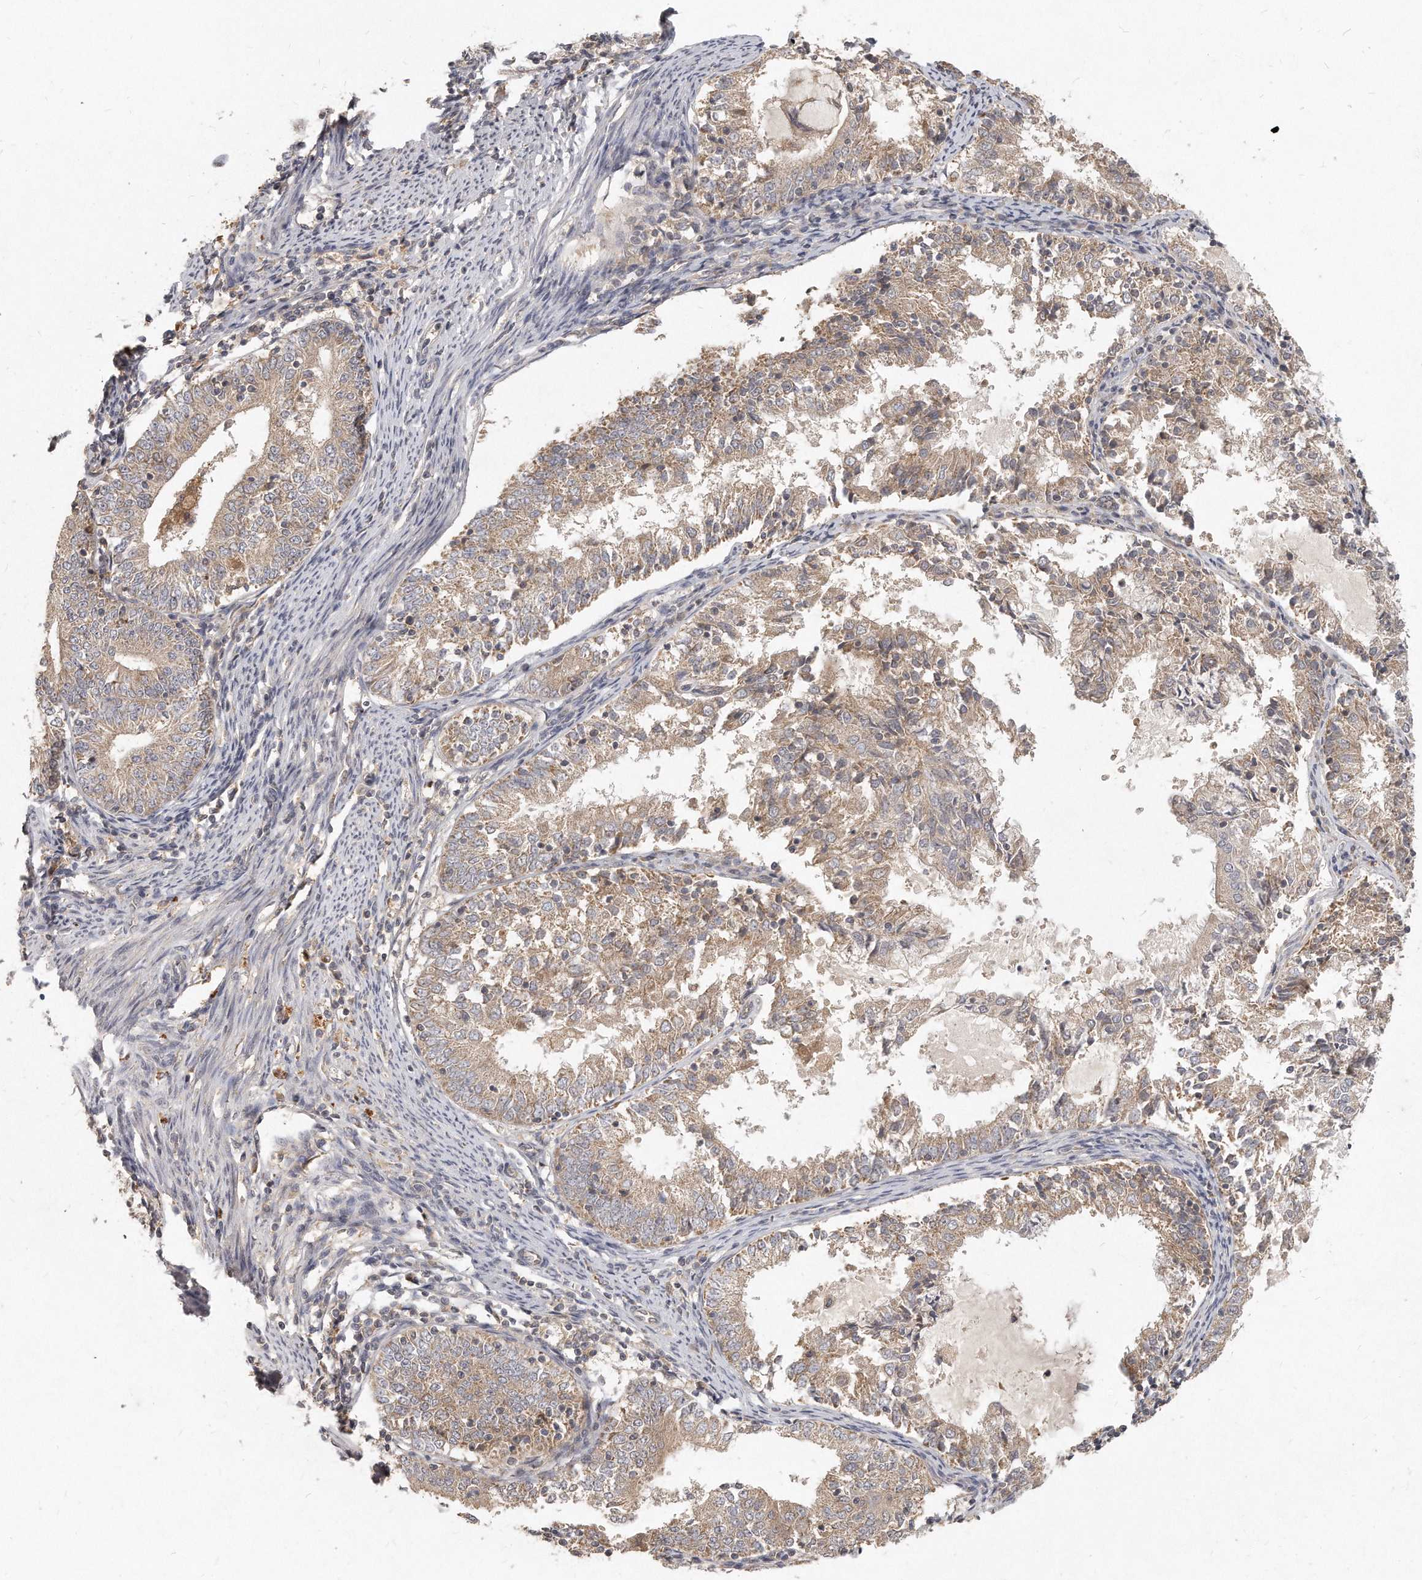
{"staining": {"intensity": "moderate", "quantity": "25%-75%", "location": "cytoplasmic/membranous"}, "tissue": "endometrial cancer", "cell_type": "Tumor cells", "image_type": "cancer", "snomed": [{"axis": "morphology", "description": "Adenocarcinoma, NOS"}, {"axis": "topography", "description": "Endometrium"}], "caption": "Endometrial cancer (adenocarcinoma) tissue reveals moderate cytoplasmic/membranous expression in about 25%-75% of tumor cells The staining was performed using DAB to visualize the protein expression in brown, while the nuclei were stained in blue with hematoxylin (Magnification: 20x).", "gene": "LGALS8", "patient": {"sex": "female", "age": 57}}